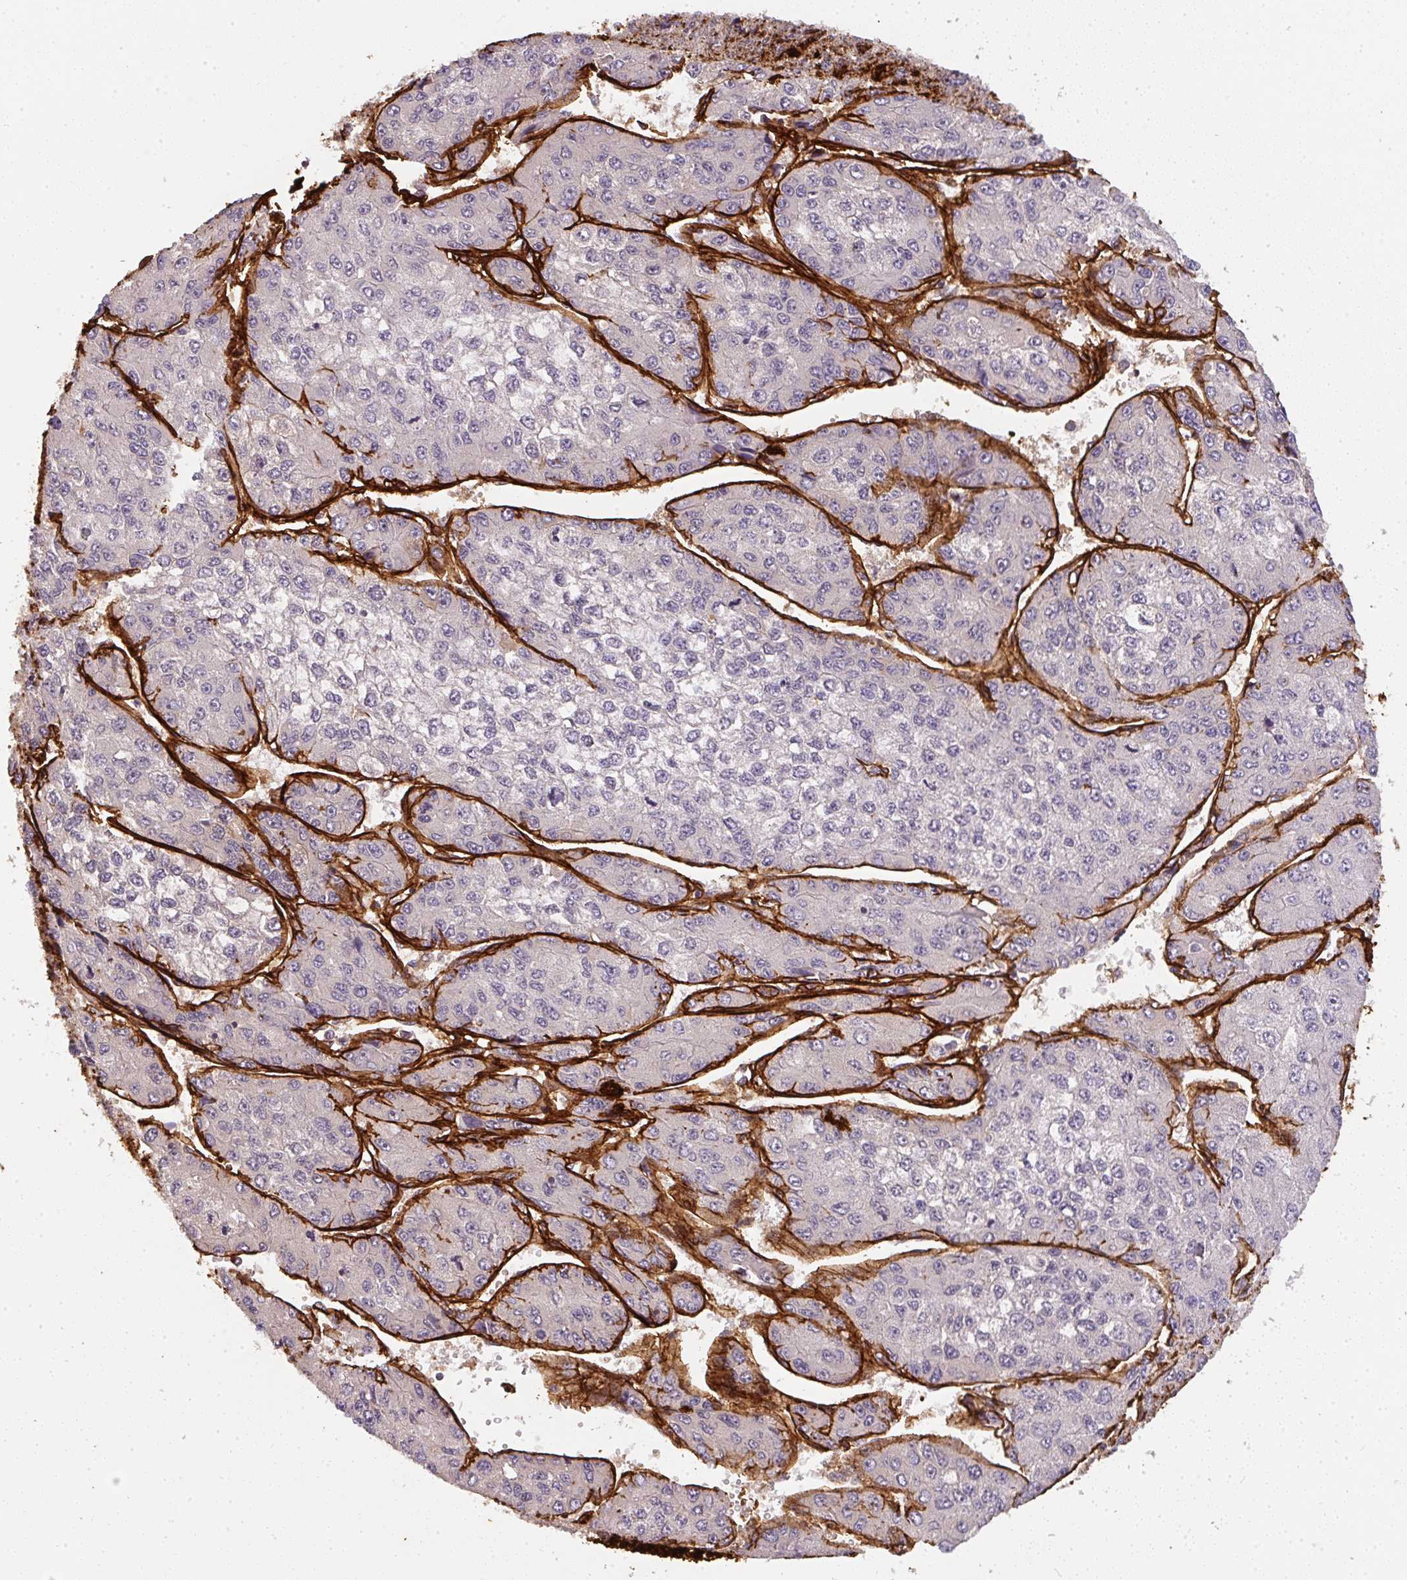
{"staining": {"intensity": "negative", "quantity": "none", "location": "none"}, "tissue": "liver cancer", "cell_type": "Tumor cells", "image_type": "cancer", "snomed": [{"axis": "morphology", "description": "Carcinoma, Hepatocellular, NOS"}, {"axis": "topography", "description": "Liver"}], "caption": "Liver cancer was stained to show a protein in brown. There is no significant expression in tumor cells.", "gene": "COL3A1", "patient": {"sex": "female", "age": 66}}